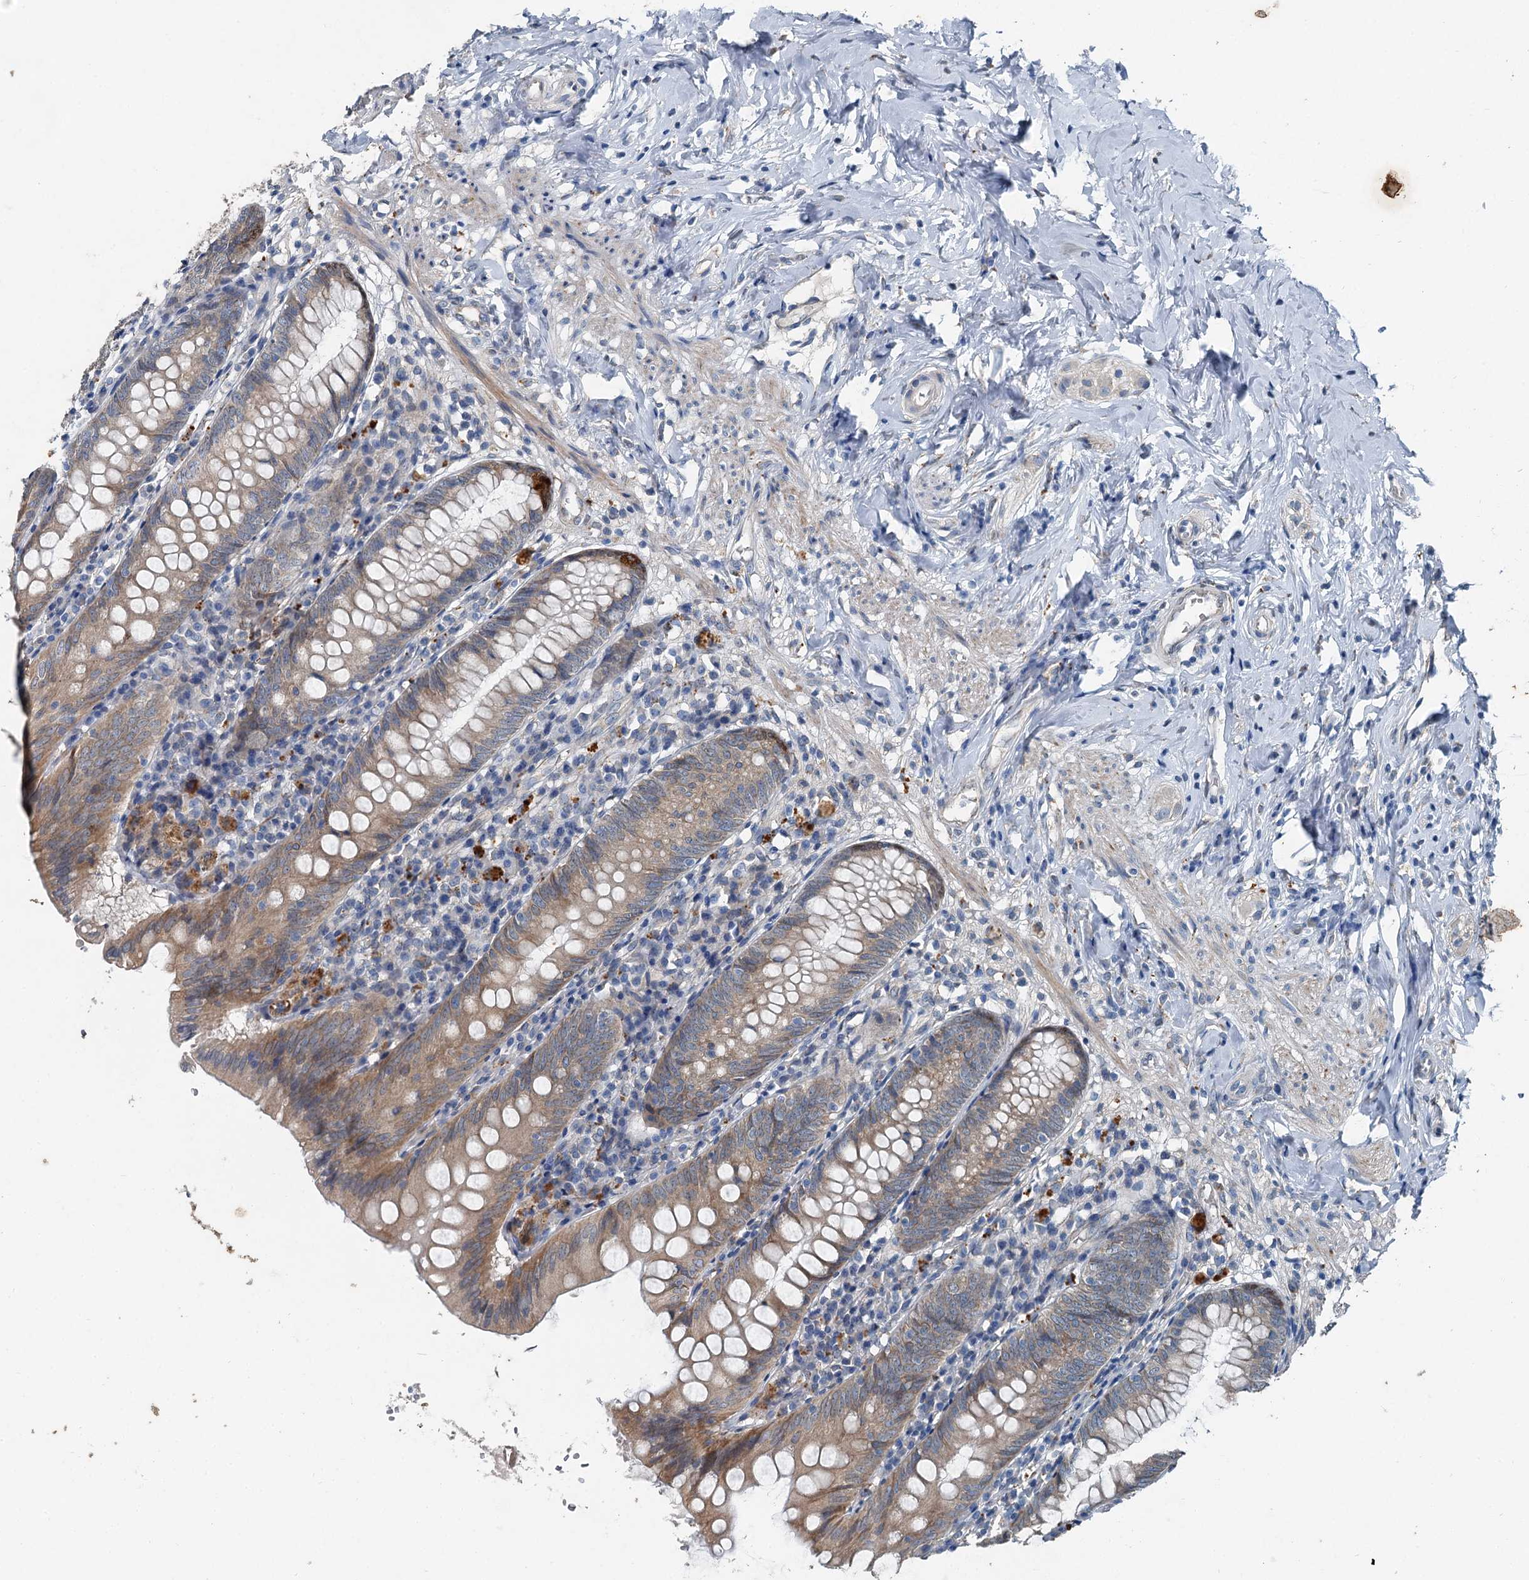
{"staining": {"intensity": "moderate", "quantity": ">75%", "location": "cytoplasmic/membranous"}, "tissue": "appendix", "cell_type": "Glandular cells", "image_type": "normal", "snomed": [{"axis": "morphology", "description": "Normal tissue, NOS"}, {"axis": "topography", "description": "Appendix"}], "caption": "Appendix stained with a brown dye displays moderate cytoplasmic/membranous positive positivity in approximately >75% of glandular cells.", "gene": "C6orf120", "patient": {"sex": "female", "age": 54}}